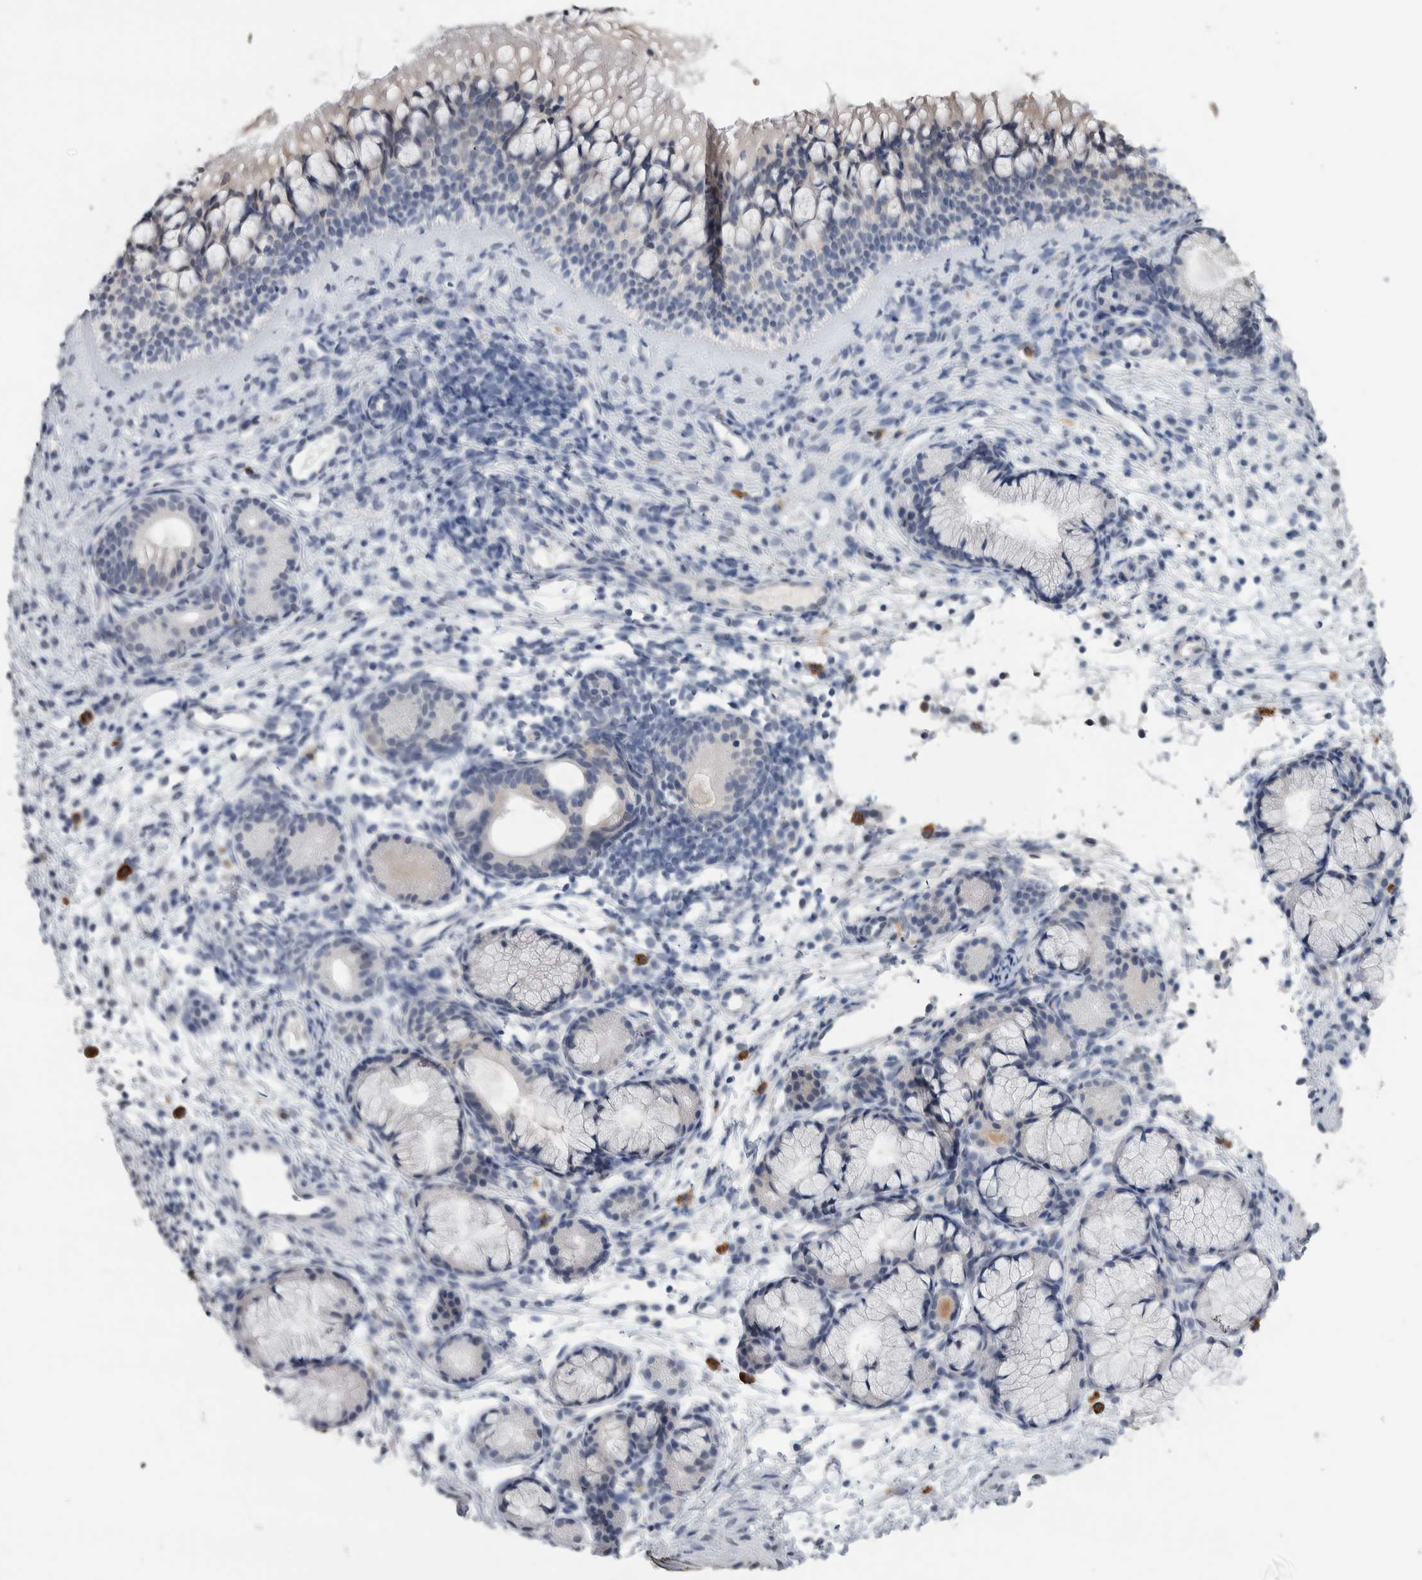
{"staining": {"intensity": "weak", "quantity": "<25%", "location": "cytoplasmic/membranous"}, "tissue": "nasopharynx", "cell_type": "Respiratory epithelial cells", "image_type": "normal", "snomed": [{"axis": "morphology", "description": "Normal tissue, NOS"}, {"axis": "morphology", "description": "Inflammation, NOS"}, {"axis": "topography", "description": "Nasopharynx"}], "caption": "Immunohistochemistry (IHC) image of unremarkable nasopharynx stained for a protein (brown), which shows no expression in respiratory epithelial cells. The staining was performed using DAB (3,3'-diaminobenzidine) to visualize the protein expression in brown, while the nuclei were stained in blue with hematoxylin (Magnification: 20x).", "gene": "TMEM102", "patient": {"sex": "female", "age": 19}}